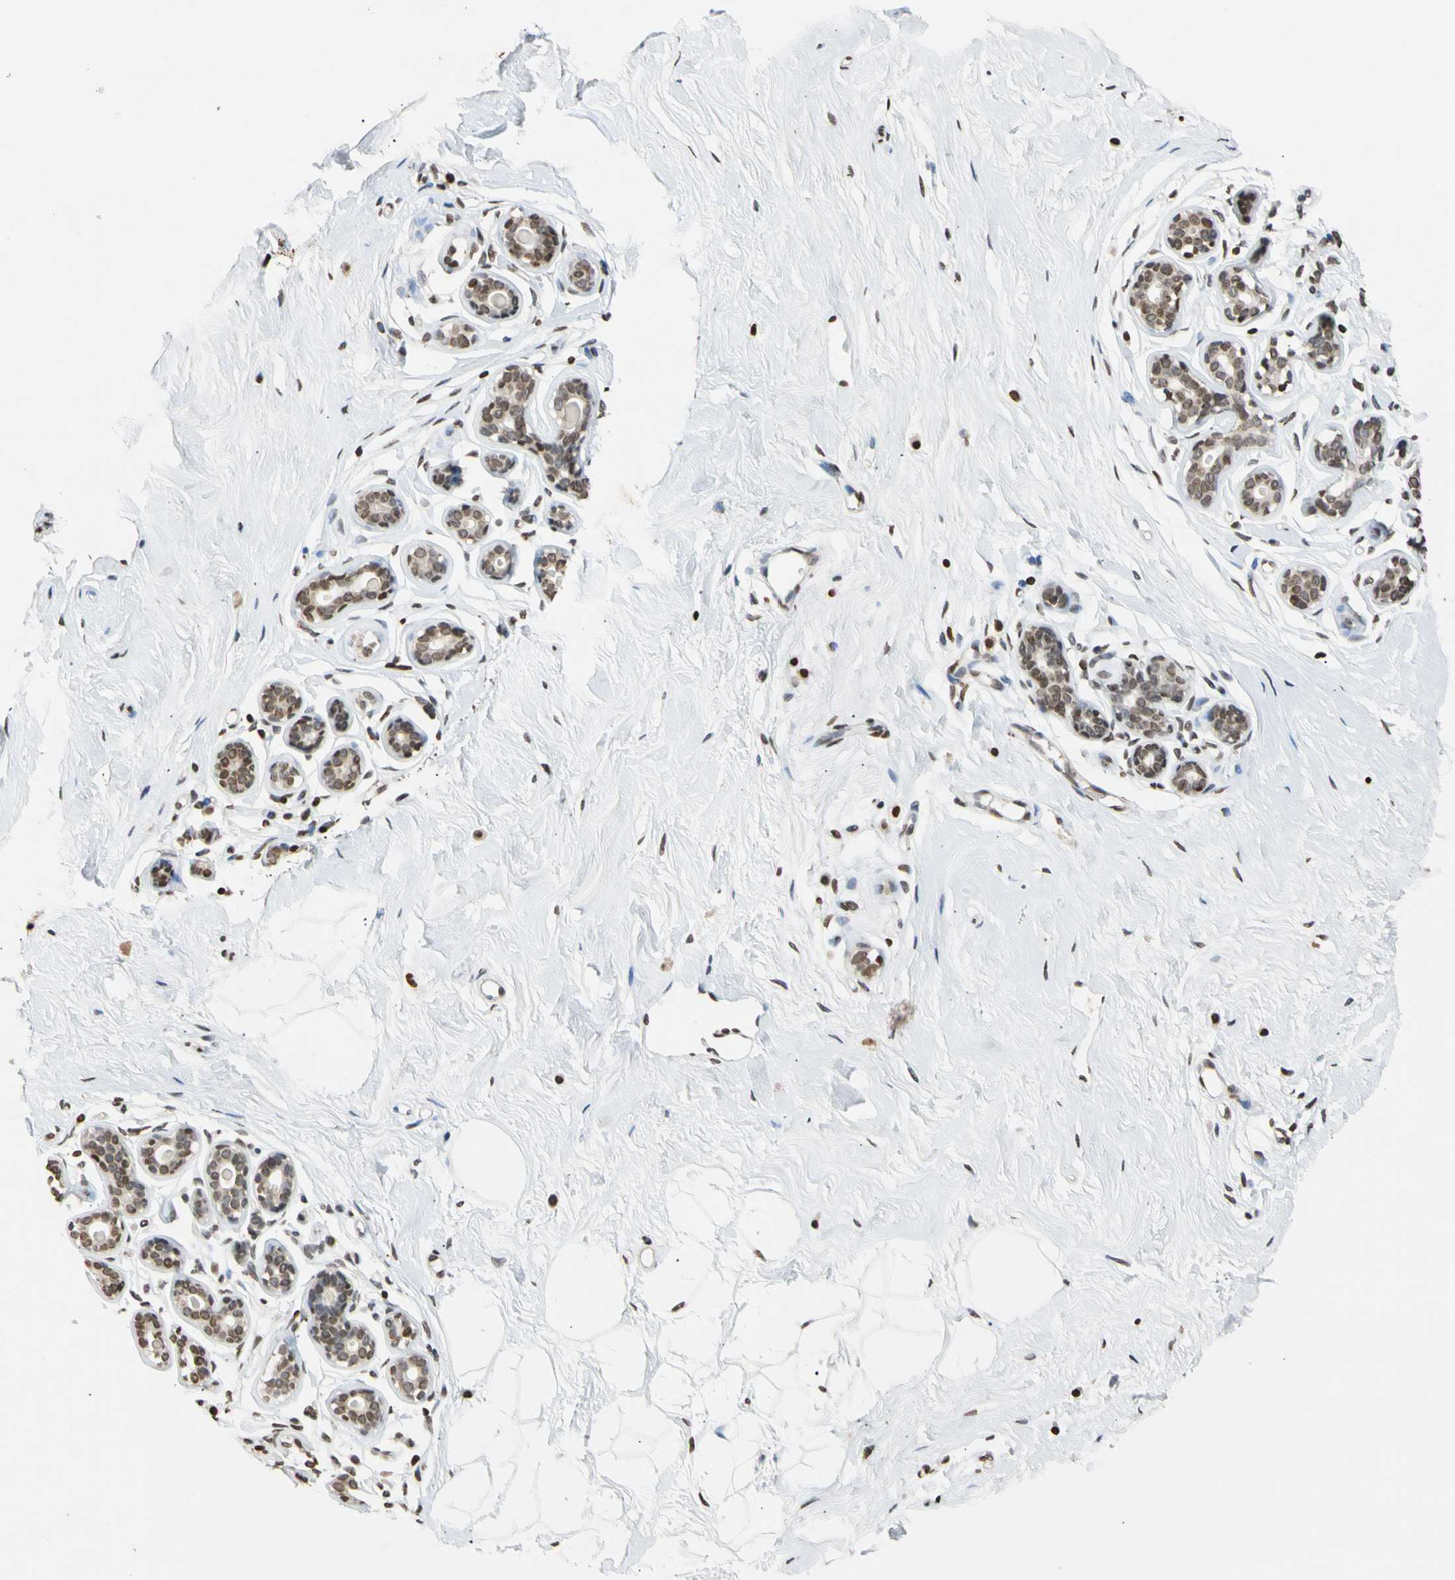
{"staining": {"intensity": "negative", "quantity": "none", "location": "none"}, "tissue": "breast", "cell_type": "Adipocytes", "image_type": "normal", "snomed": [{"axis": "morphology", "description": "Normal tissue, NOS"}, {"axis": "topography", "description": "Breast"}], "caption": "Photomicrograph shows no protein staining in adipocytes of normal breast. (DAB immunohistochemistry (IHC) visualized using brightfield microscopy, high magnification).", "gene": "GPX4", "patient": {"sex": "female", "age": 23}}